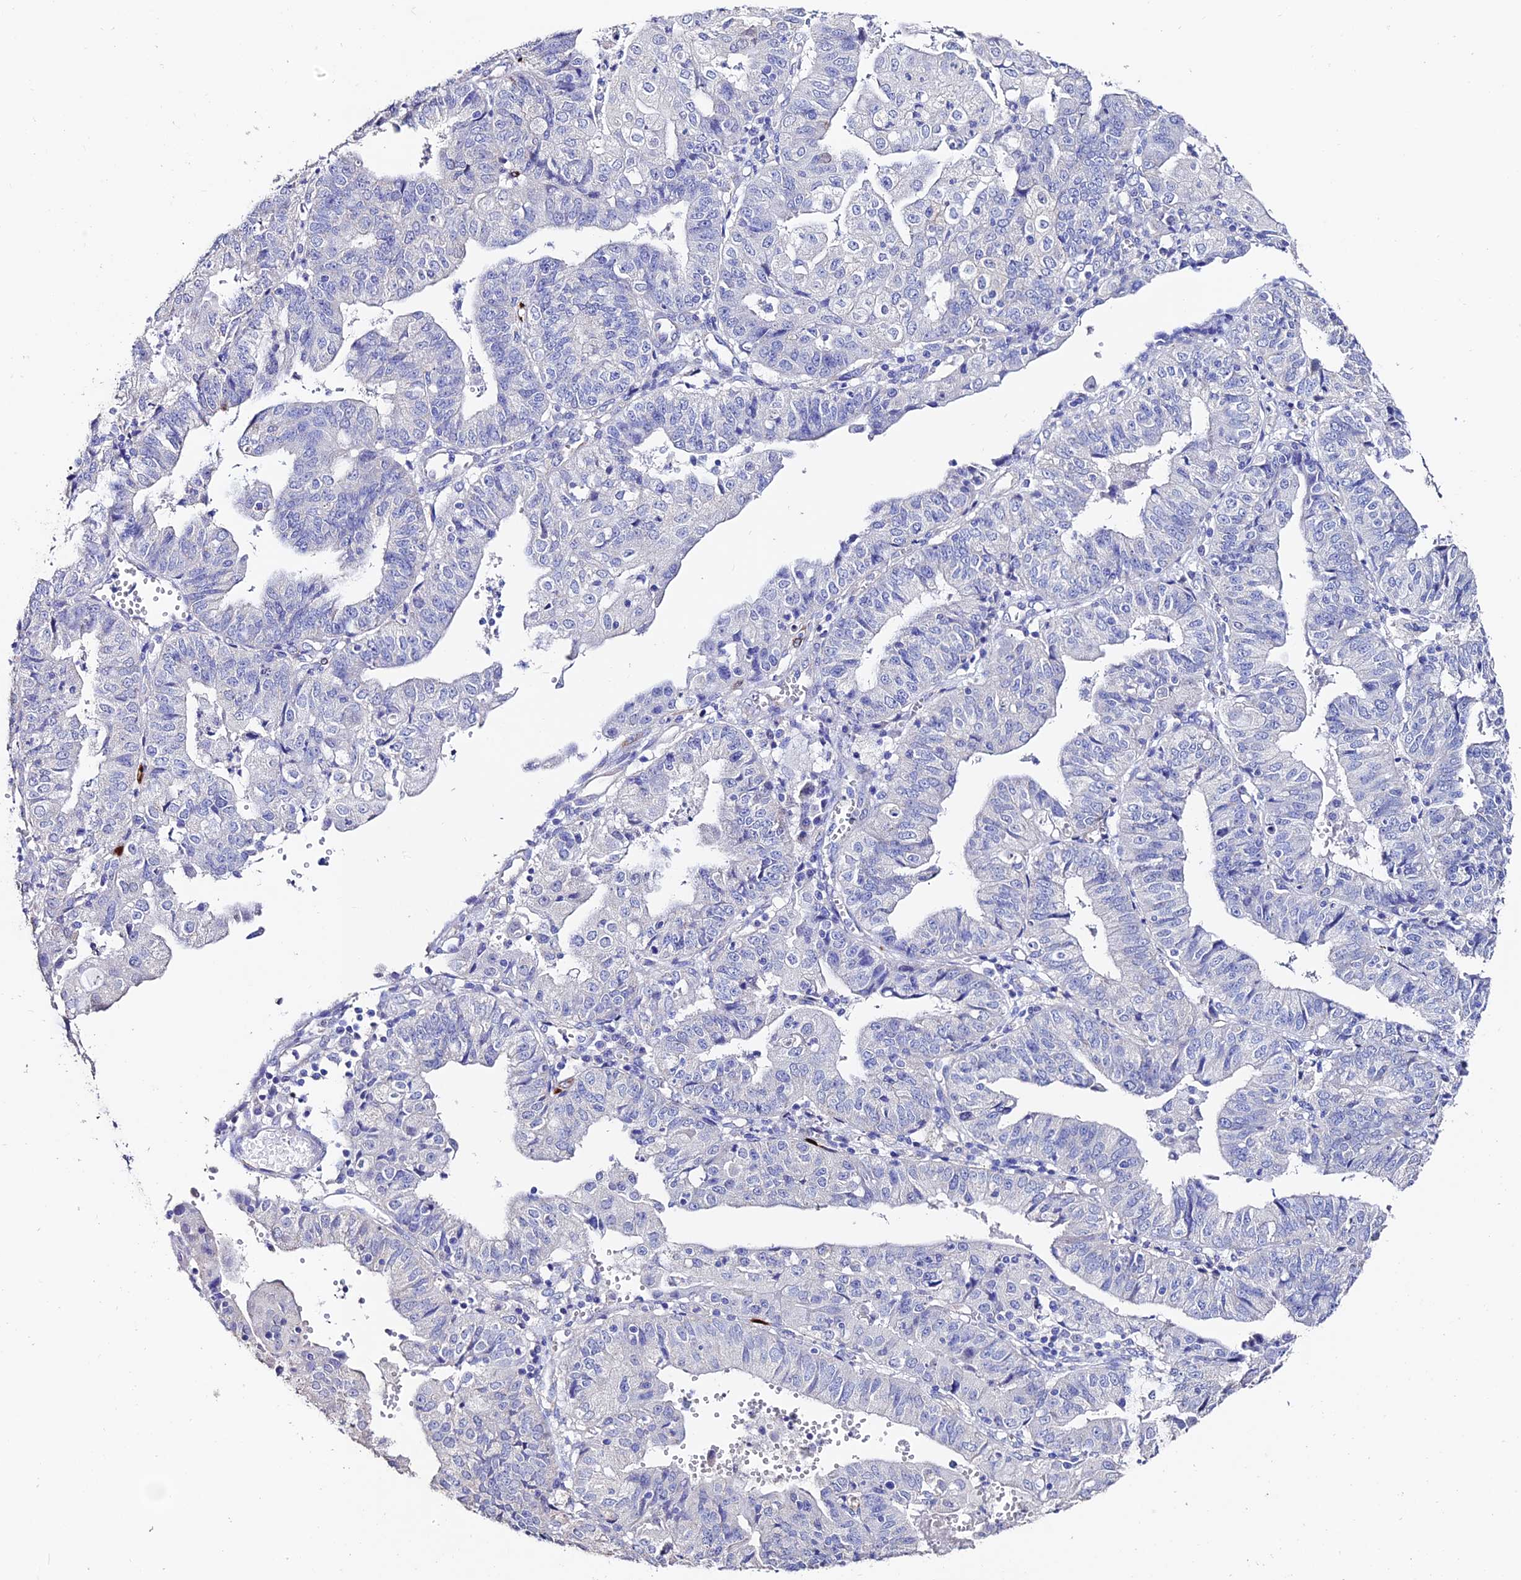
{"staining": {"intensity": "negative", "quantity": "none", "location": "none"}, "tissue": "endometrial cancer", "cell_type": "Tumor cells", "image_type": "cancer", "snomed": [{"axis": "morphology", "description": "Adenocarcinoma, NOS"}, {"axis": "topography", "description": "Endometrium"}], "caption": "Immunohistochemistry (IHC) photomicrograph of human endometrial adenocarcinoma stained for a protein (brown), which reveals no staining in tumor cells.", "gene": "ESM1", "patient": {"sex": "female", "age": 56}}